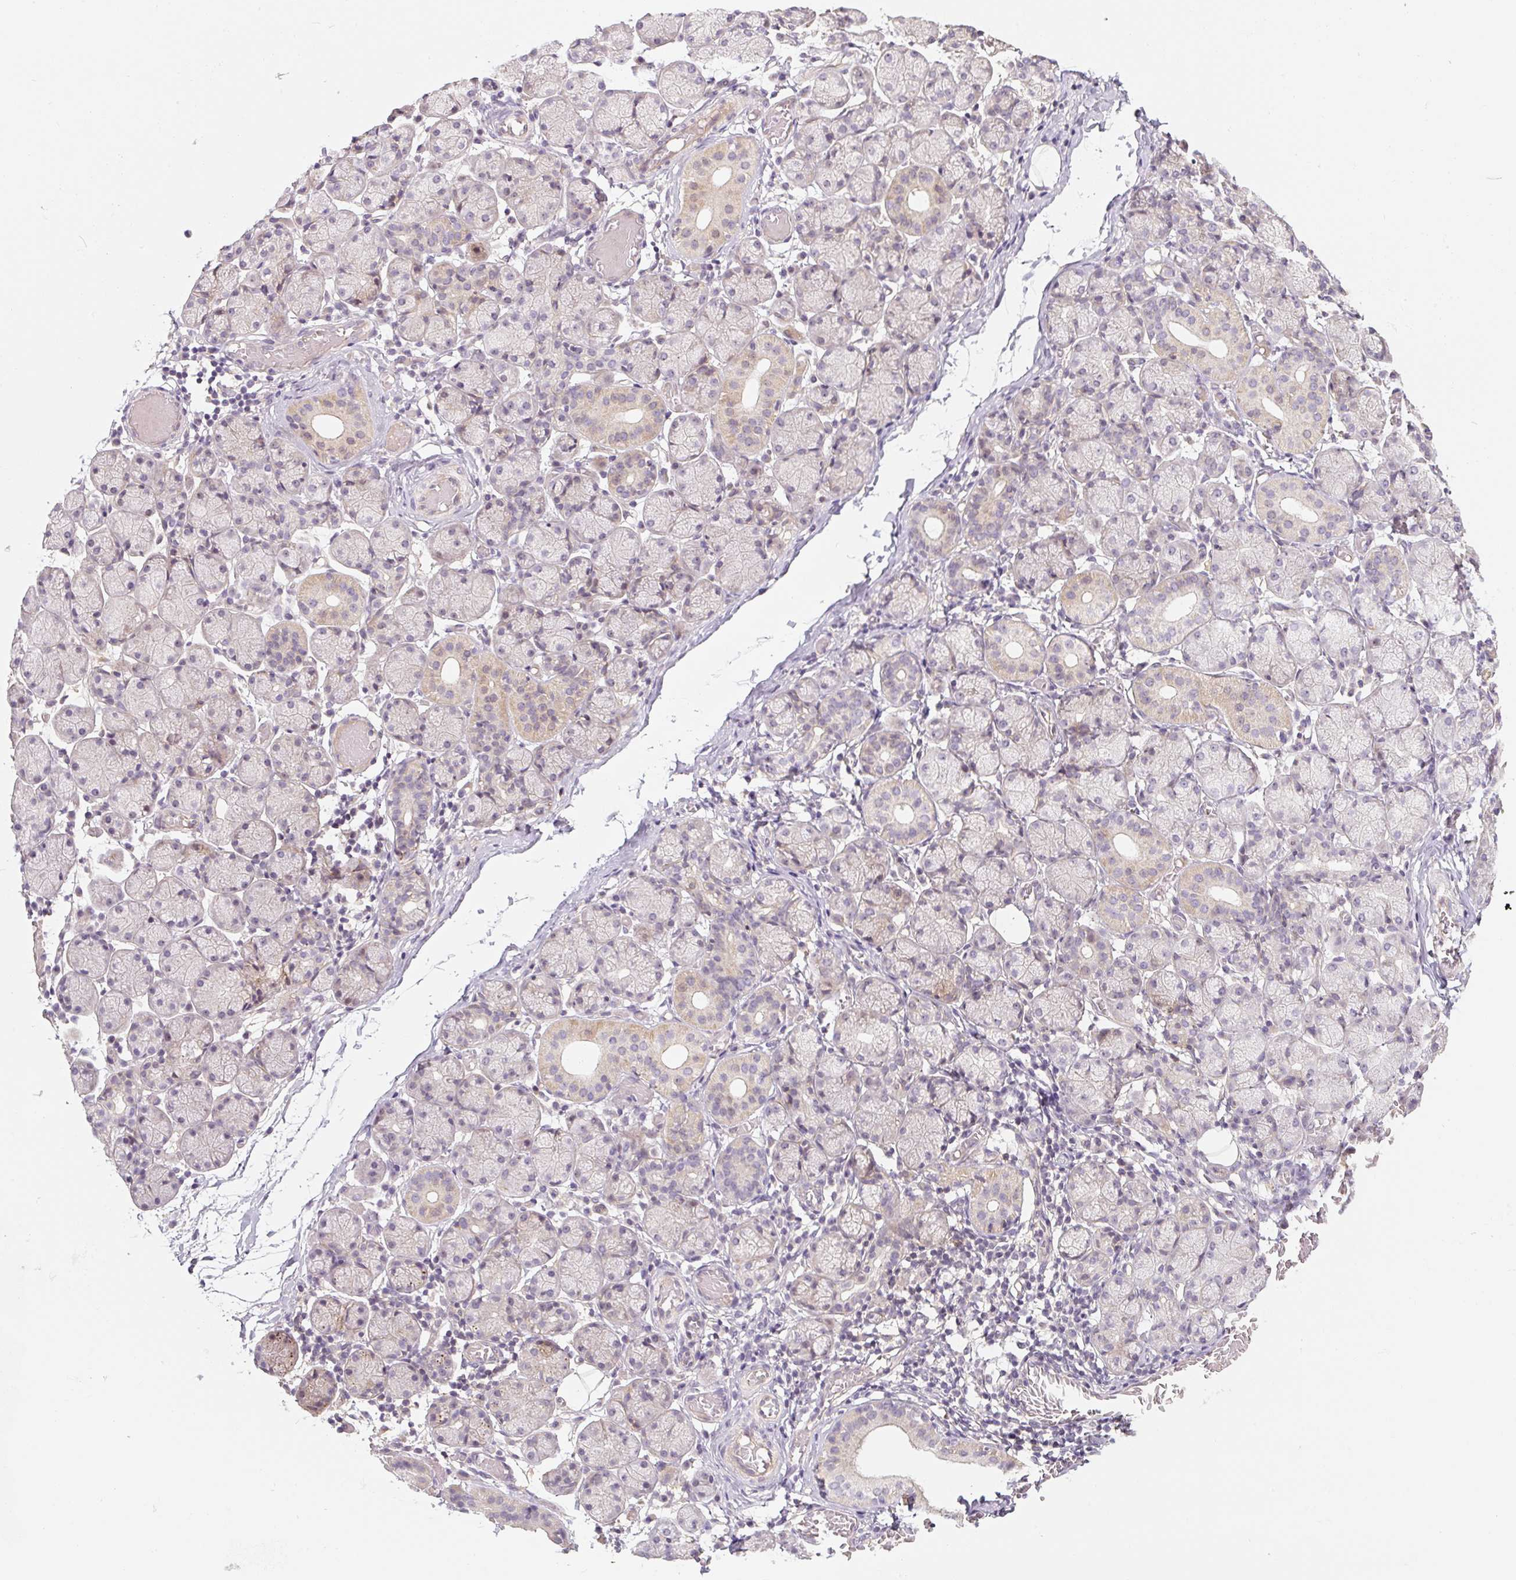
{"staining": {"intensity": "weak", "quantity": "<25%", "location": "cytoplasmic/membranous"}, "tissue": "salivary gland", "cell_type": "Glandular cells", "image_type": "normal", "snomed": [{"axis": "morphology", "description": "Normal tissue, NOS"}, {"axis": "topography", "description": "Salivary gland"}], "caption": "Unremarkable salivary gland was stained to show a protein in brown. There is no significant expression in glandular cells.", "gene": "PWWP3B", "patient": {"sex": "female", "age": 24}}